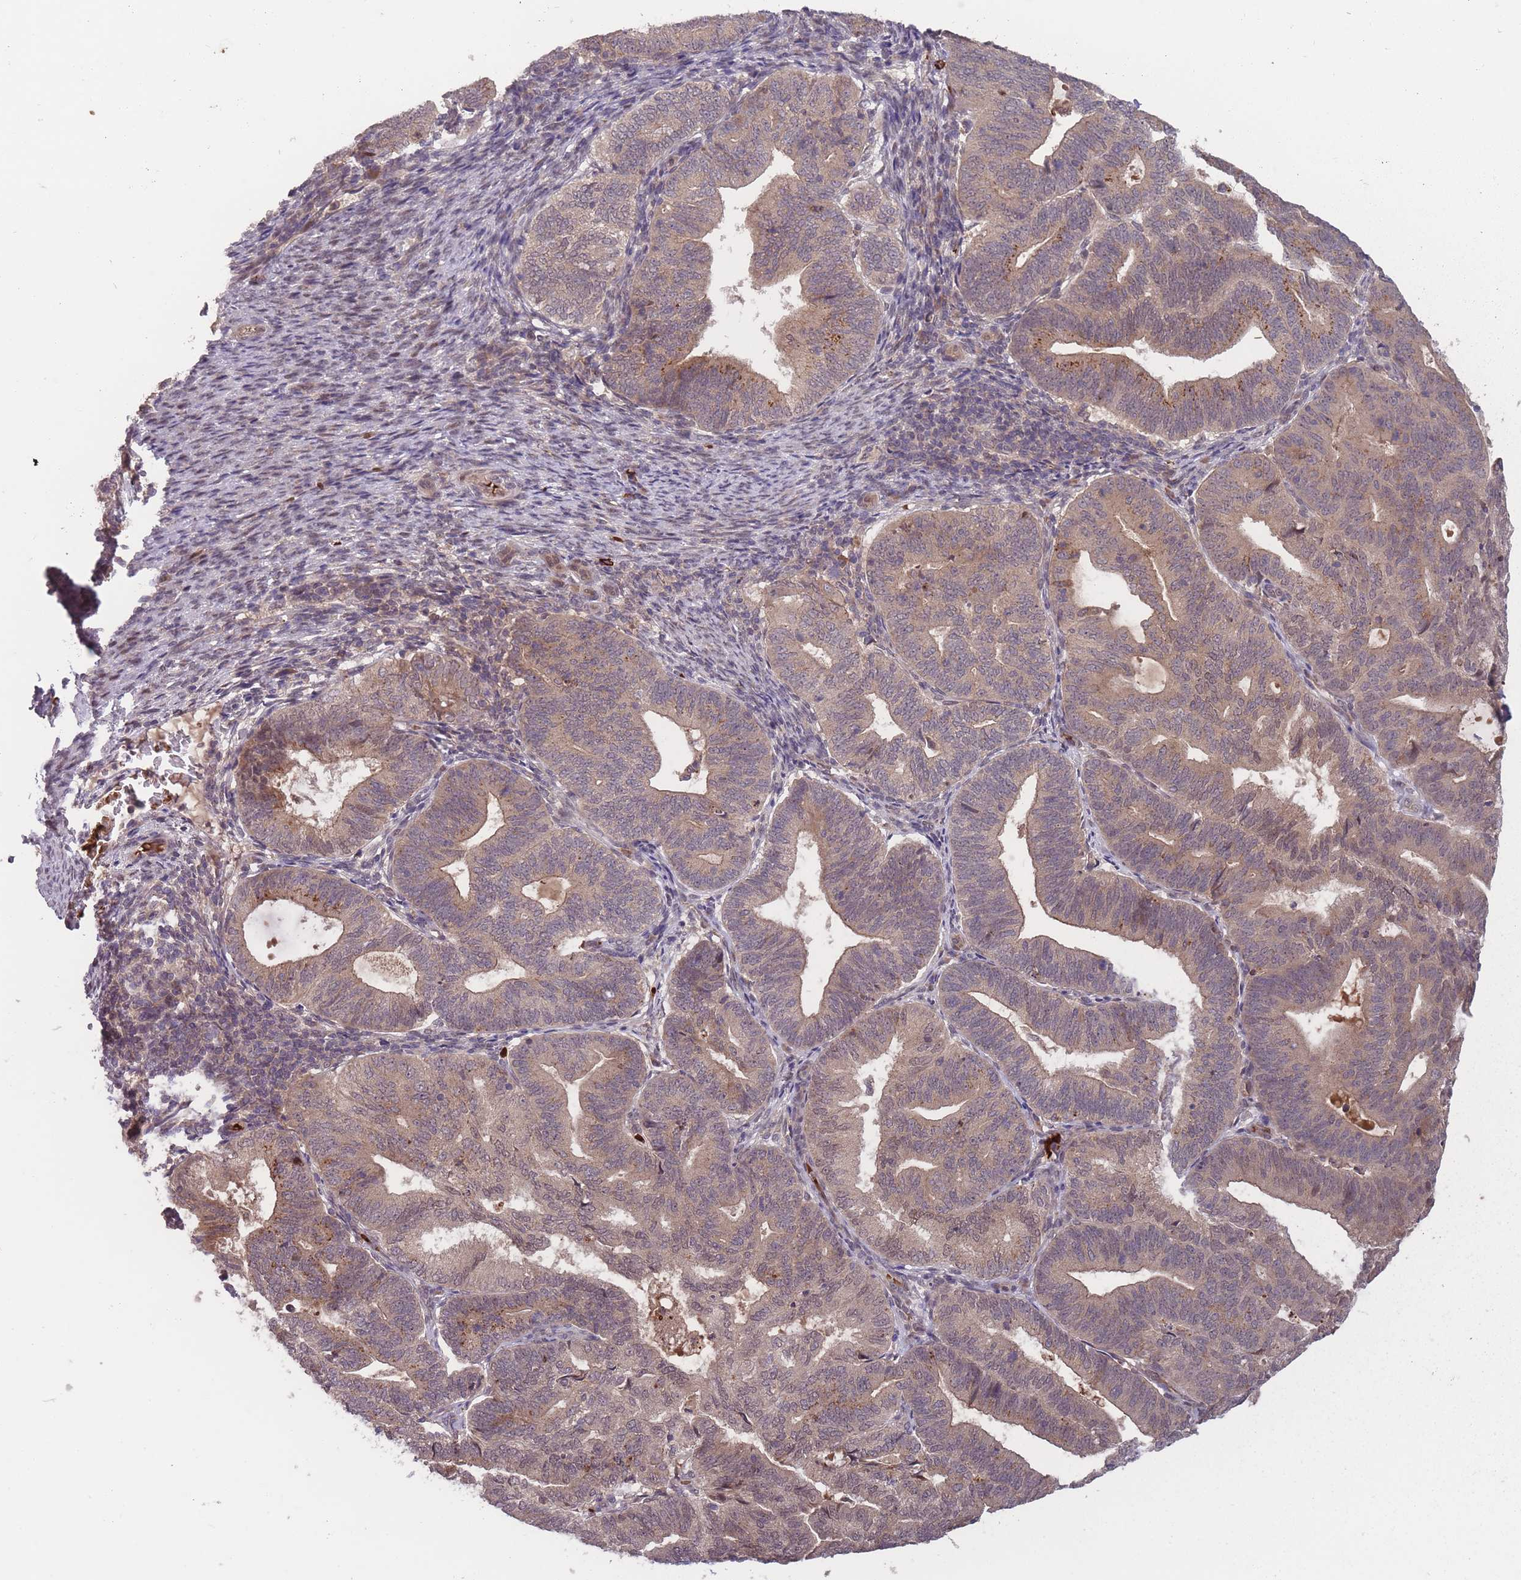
{"staining": {"intensity": "moderate", "quantity": "<25%", "location": "cytoplasmic/membranous"}, "tissue": "endometrial cancer", "cell_type": "Tumor cells", "image_type": "cancer", "snomed": [{"axis": "morphology", "description": "Adenocarcinoma, NOS"}, {"axis": "topography", "description": "Endometrium"}], "caption": "Protein analysis of endometrial cancer tissue exhibits moderate cytoplasmic/membranous positivity in about <25% of tumor cells. (Stains: DAB in brown, nuclei in blue, Microscopy: brightfield microscopy at high magnification).", "gene": "SECTM1", "patient": {"sex": "female", "age": 70}}